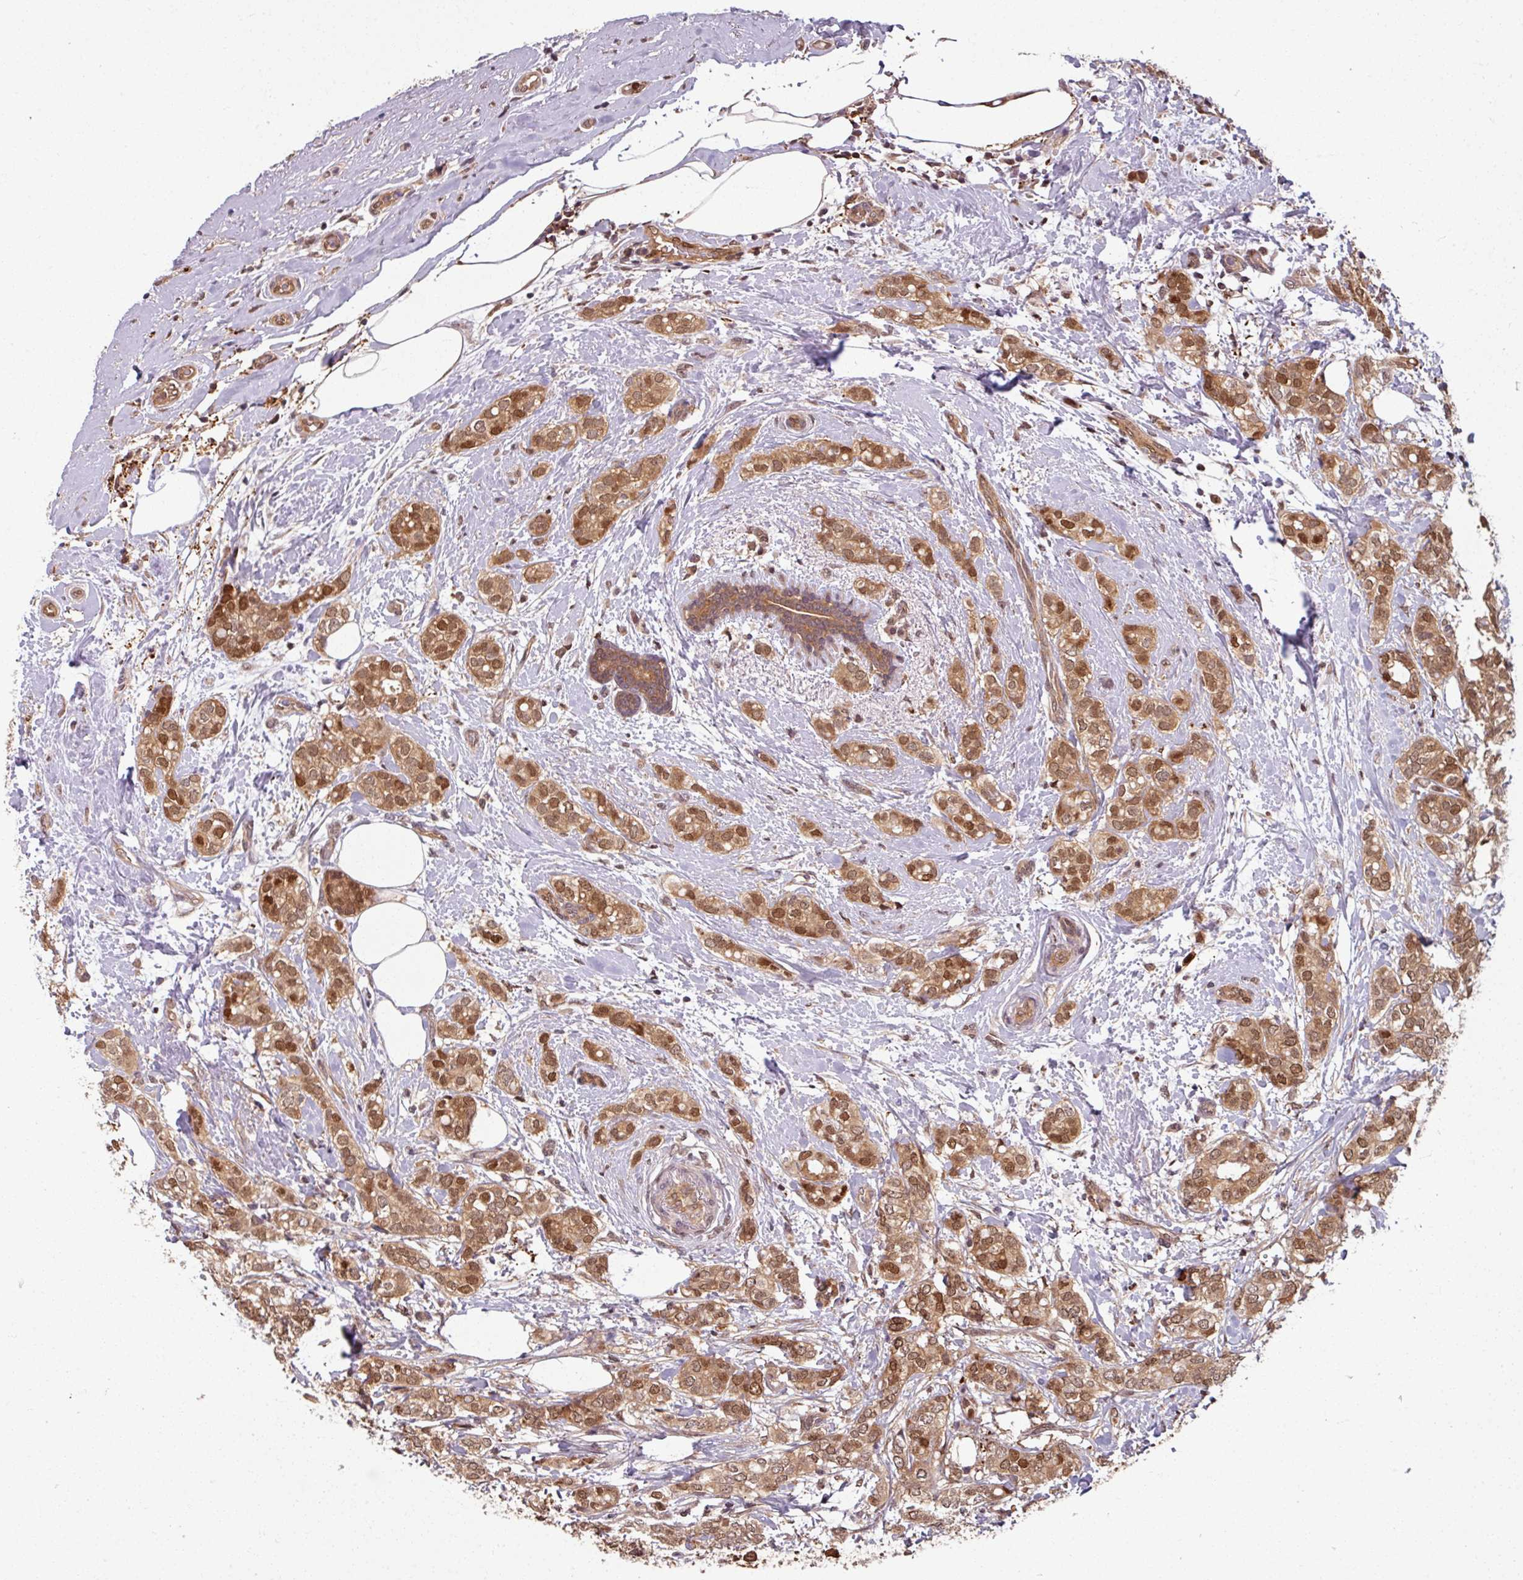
{"staining": {"intensity": "moderate", "quantity": ">75%", "location": "cytoplasmic/membranous,nuclear"}, "tissue": "breast cancer", "cell_type": "Tumor cells", "image_type": "cancer", "snomed": [{"axis": "morphology", "description": "Duct carcinoma"}, {"axis": "topography", "description": "Breast"}], "caption": "Immunohistochemical staining of breast cancer shows moderate cytoplasmic/membranous and nuclear protein staining in approximately >75% of tumor cells.", "gene": "KCTD11", "patient": {"sex": "female", "age": 73}}